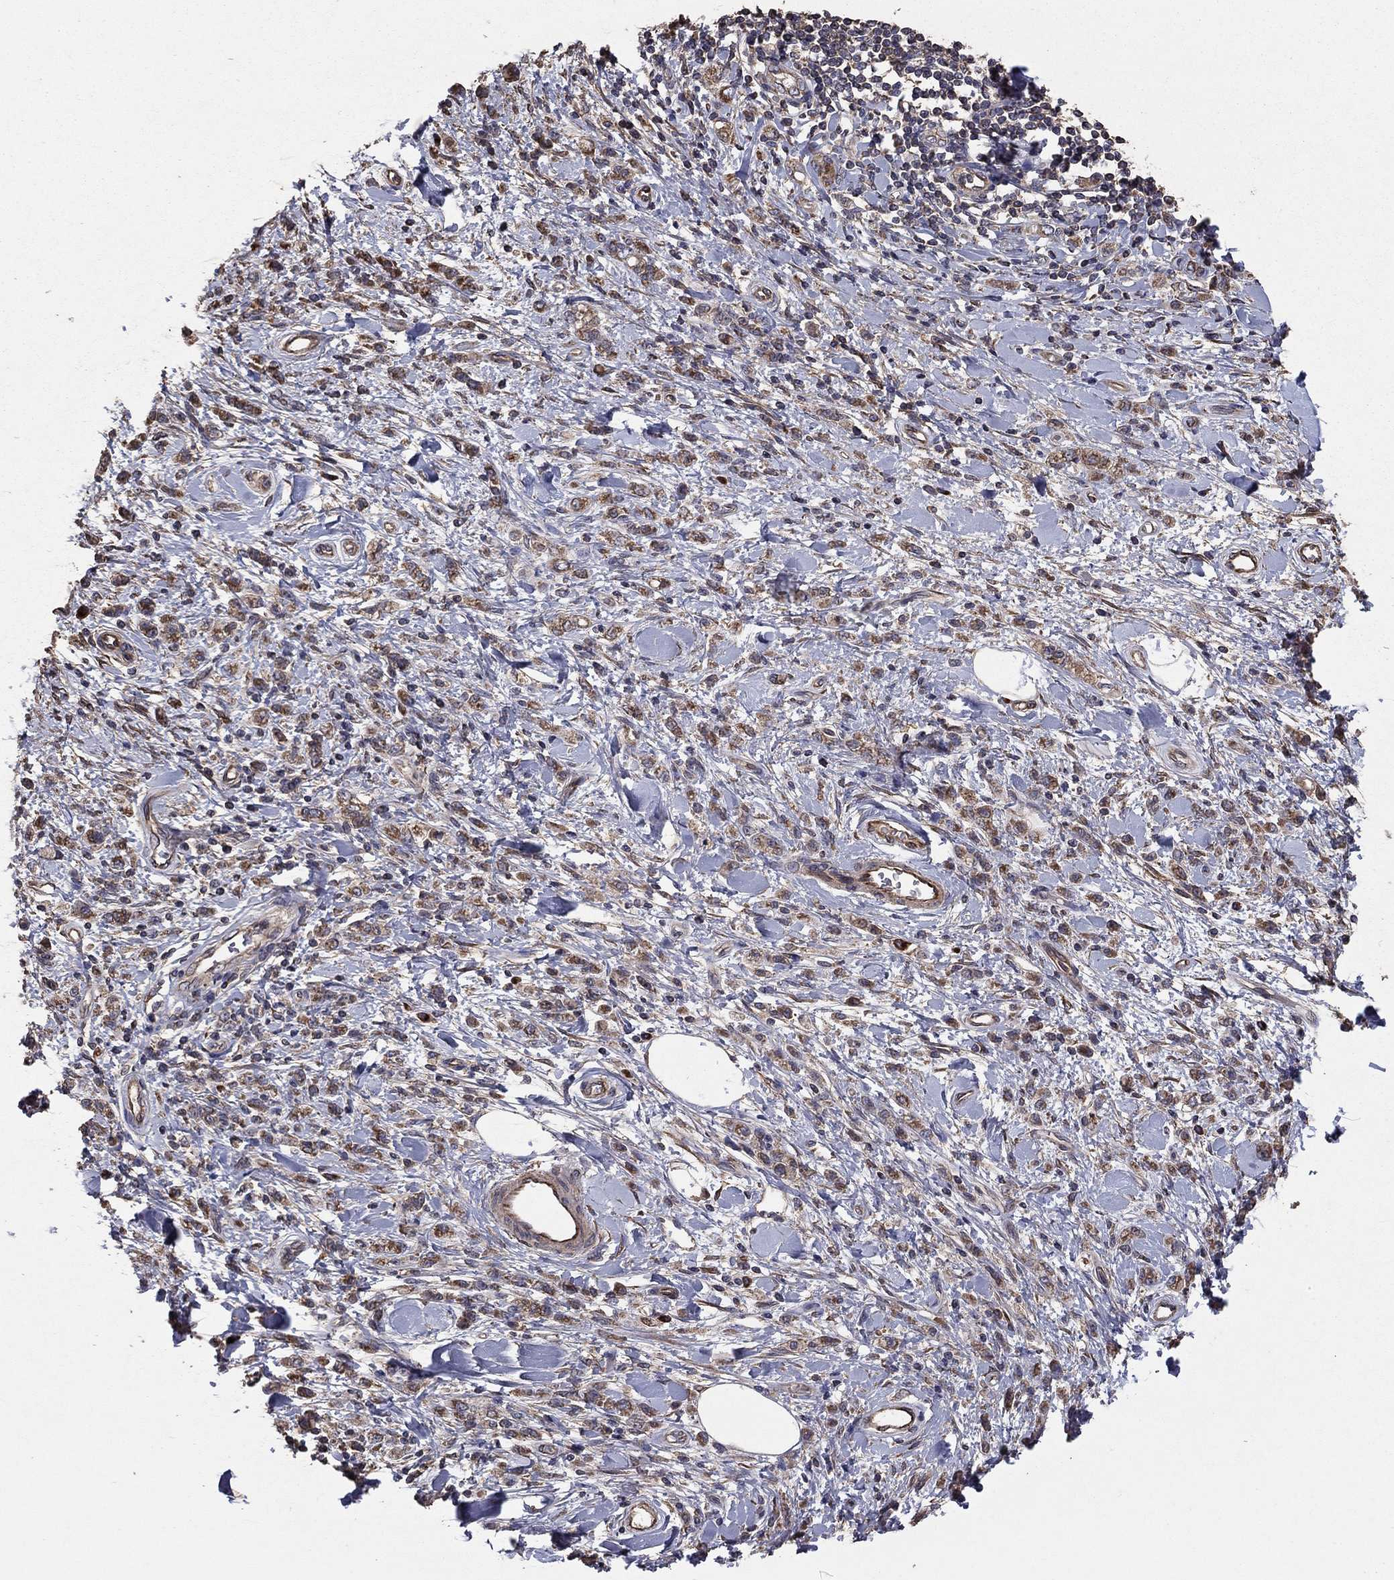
{"staining": {"intensity": "moderate", "quantity": "25%-75%", "location": "cytoplasmic/membranous"}, "tissue": "stomach cancer", "cell_type": "Tumor cells", "image_type": "cancer", "snomed": [{"axis": "morphology", "description": "Adenocarcinoma, NOS"}, {"axis": "topography", "description": "Stomach"}], "caption": "Moderate cytoplasmic/membranous expression for a protein is identified in approximately 25%-75% of tumor cells of stomach cancer using immunohistochemistry.", "gene": "FLT4", "patient": {"sex": "male", "age": 77}}